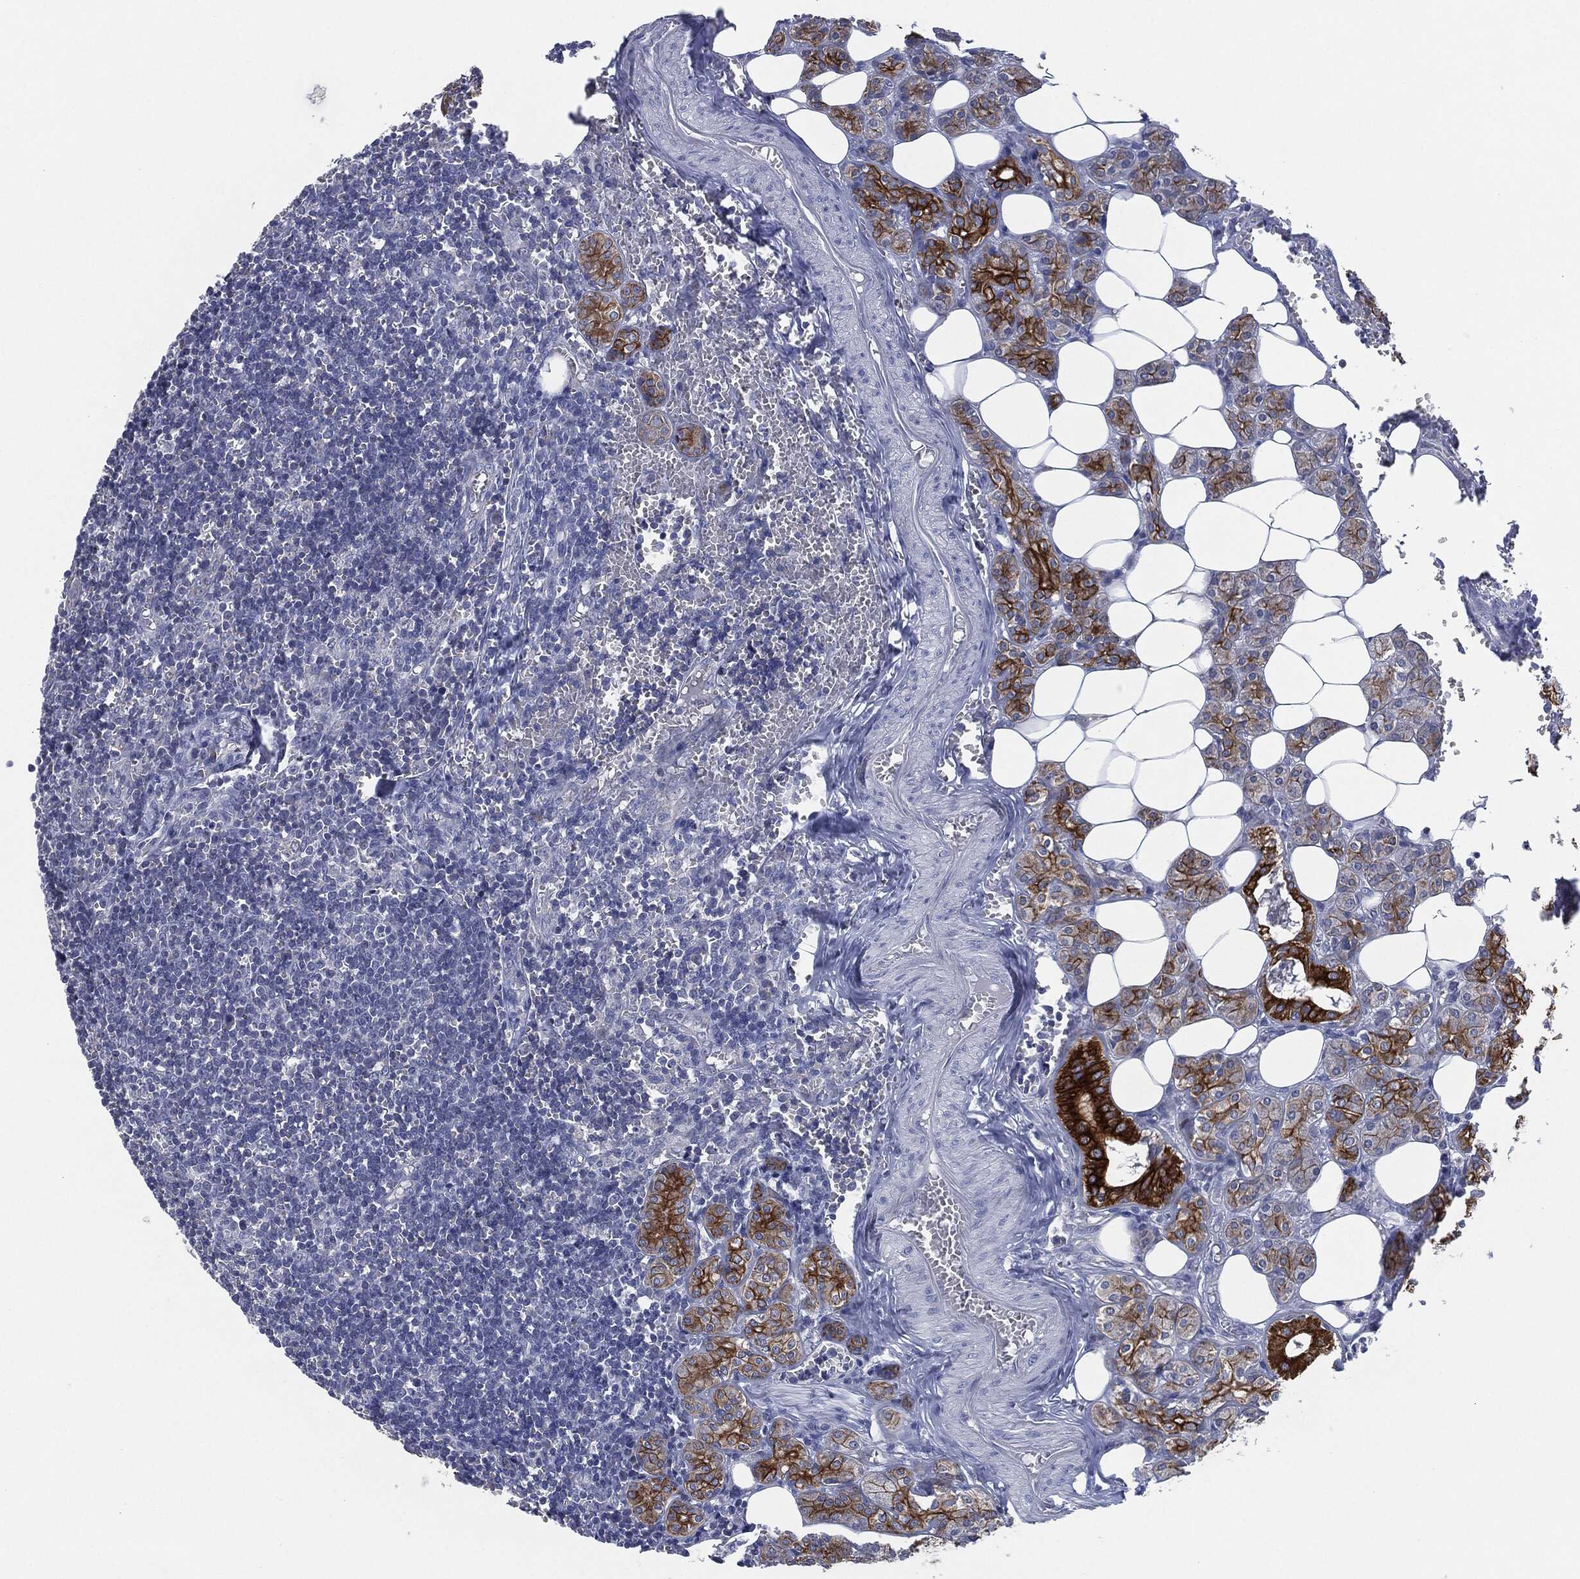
{"staining": {"intensity": "negative", "quantity": "none", "location": "none"}, "tissue": "lymph node", "cell_type": "Germinal center cells", "image_type": "normal", "snomed": [{"axis": "morphology", "description": "Normal tissue, NOS"}, {"axis": "topography", "description": "Lymph node"}, {"axis": "topography", "description": "Salivary gland"}], "caption": "This is an immunohistochemistry (IHC) image of unremarkable lymph node. There is no positivity in germinal center cells.", "gene": "SHROOM2", "patient": {"sex": "male", "age": 78}}